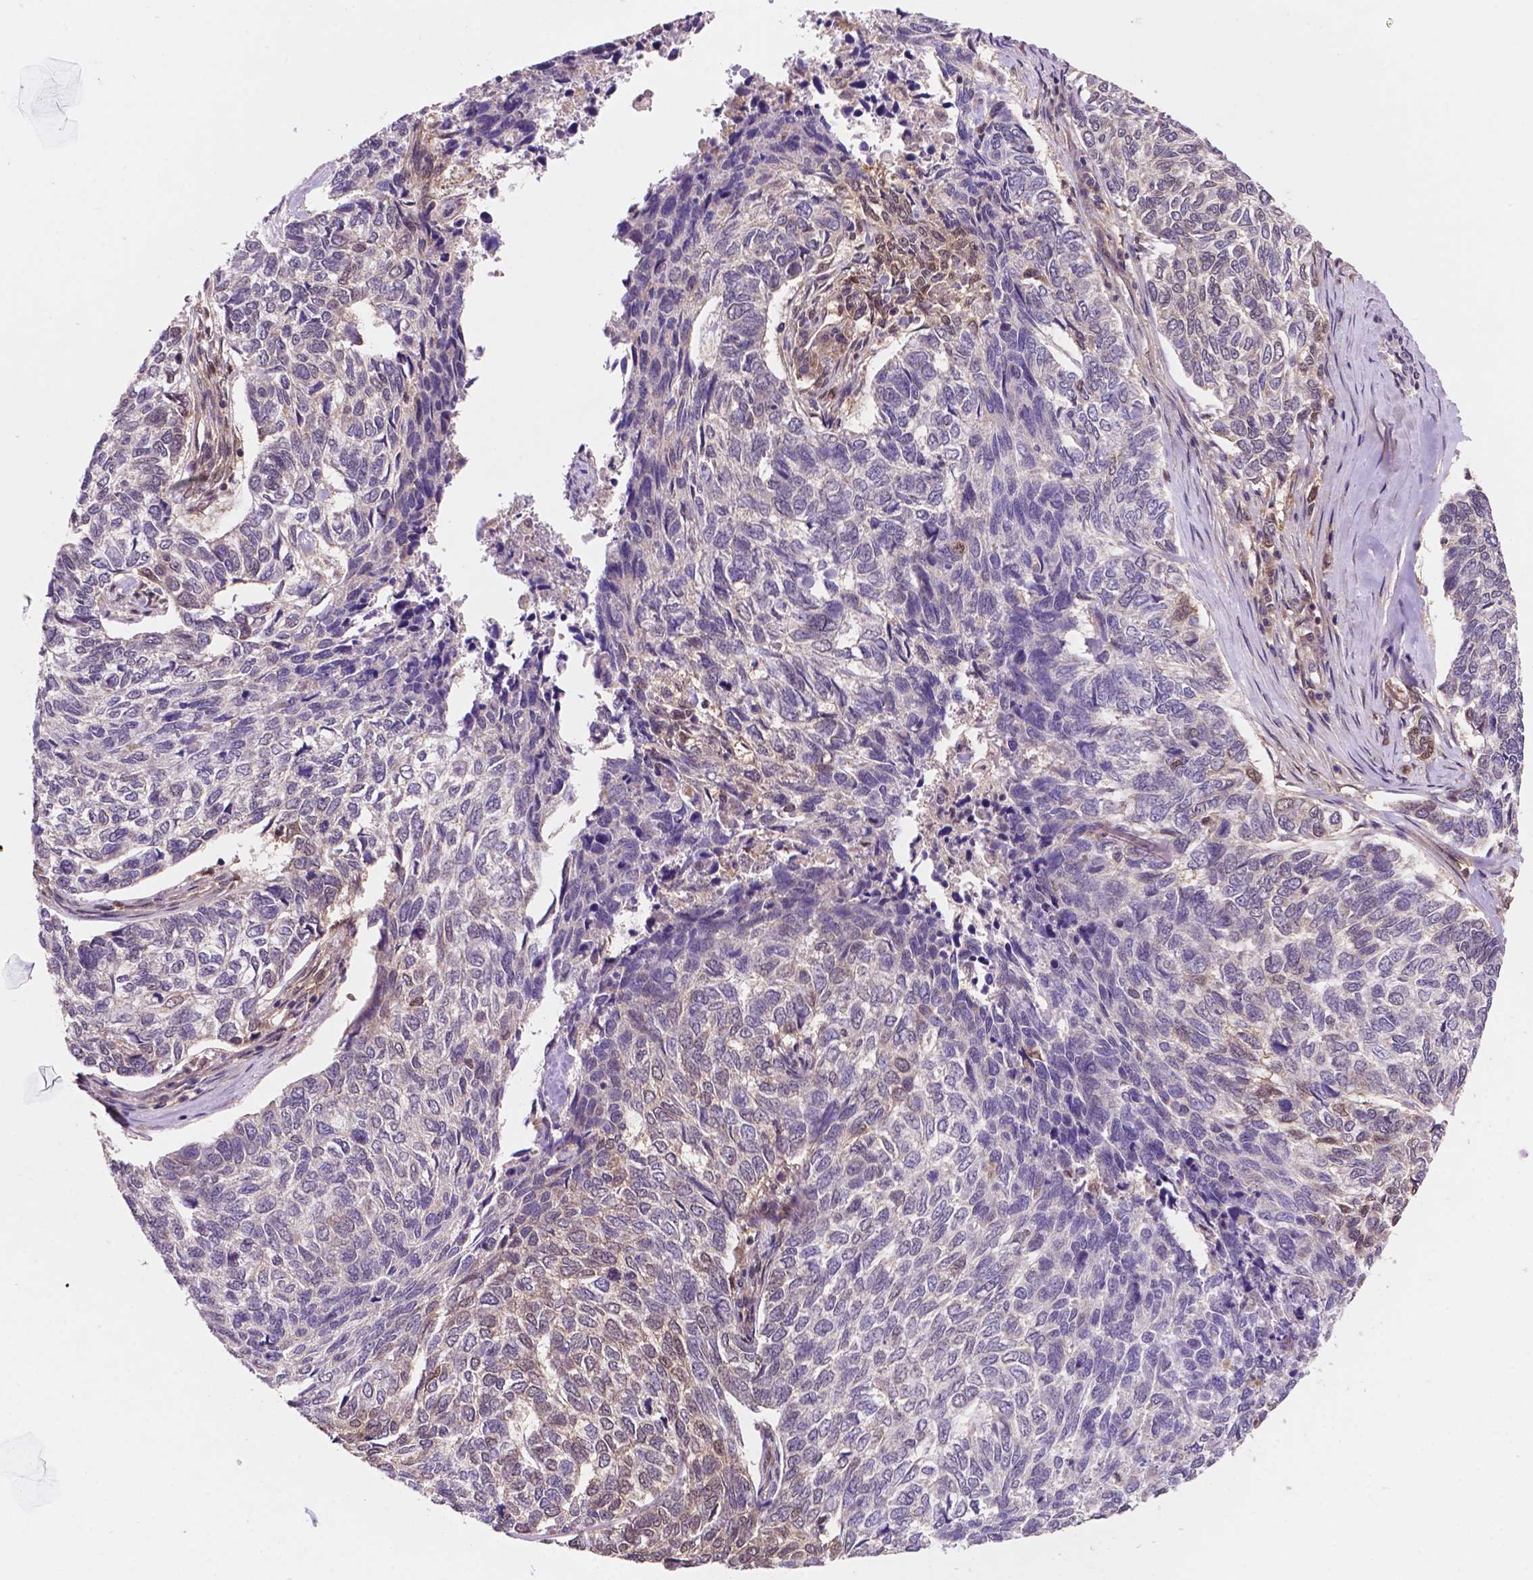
{"staining": {"intensity": "negative", "quantity": "none", "location": "none"}, "tissue": "skin cancer", "cell_type": "Tumor cells", "image_type": "cancer", "snomed": [{"axis": "morphology", "description": "Basal cell carcinoma"}, {"axis": "topography", "description": "Skin"}], "caption": "The immunohistochemistry (IHC) histopathology image has no significant staining in tumor cells of skin cancer tissue.", "gene": "UBE2L6", "patient": {"sex": "female", "age": 65}}